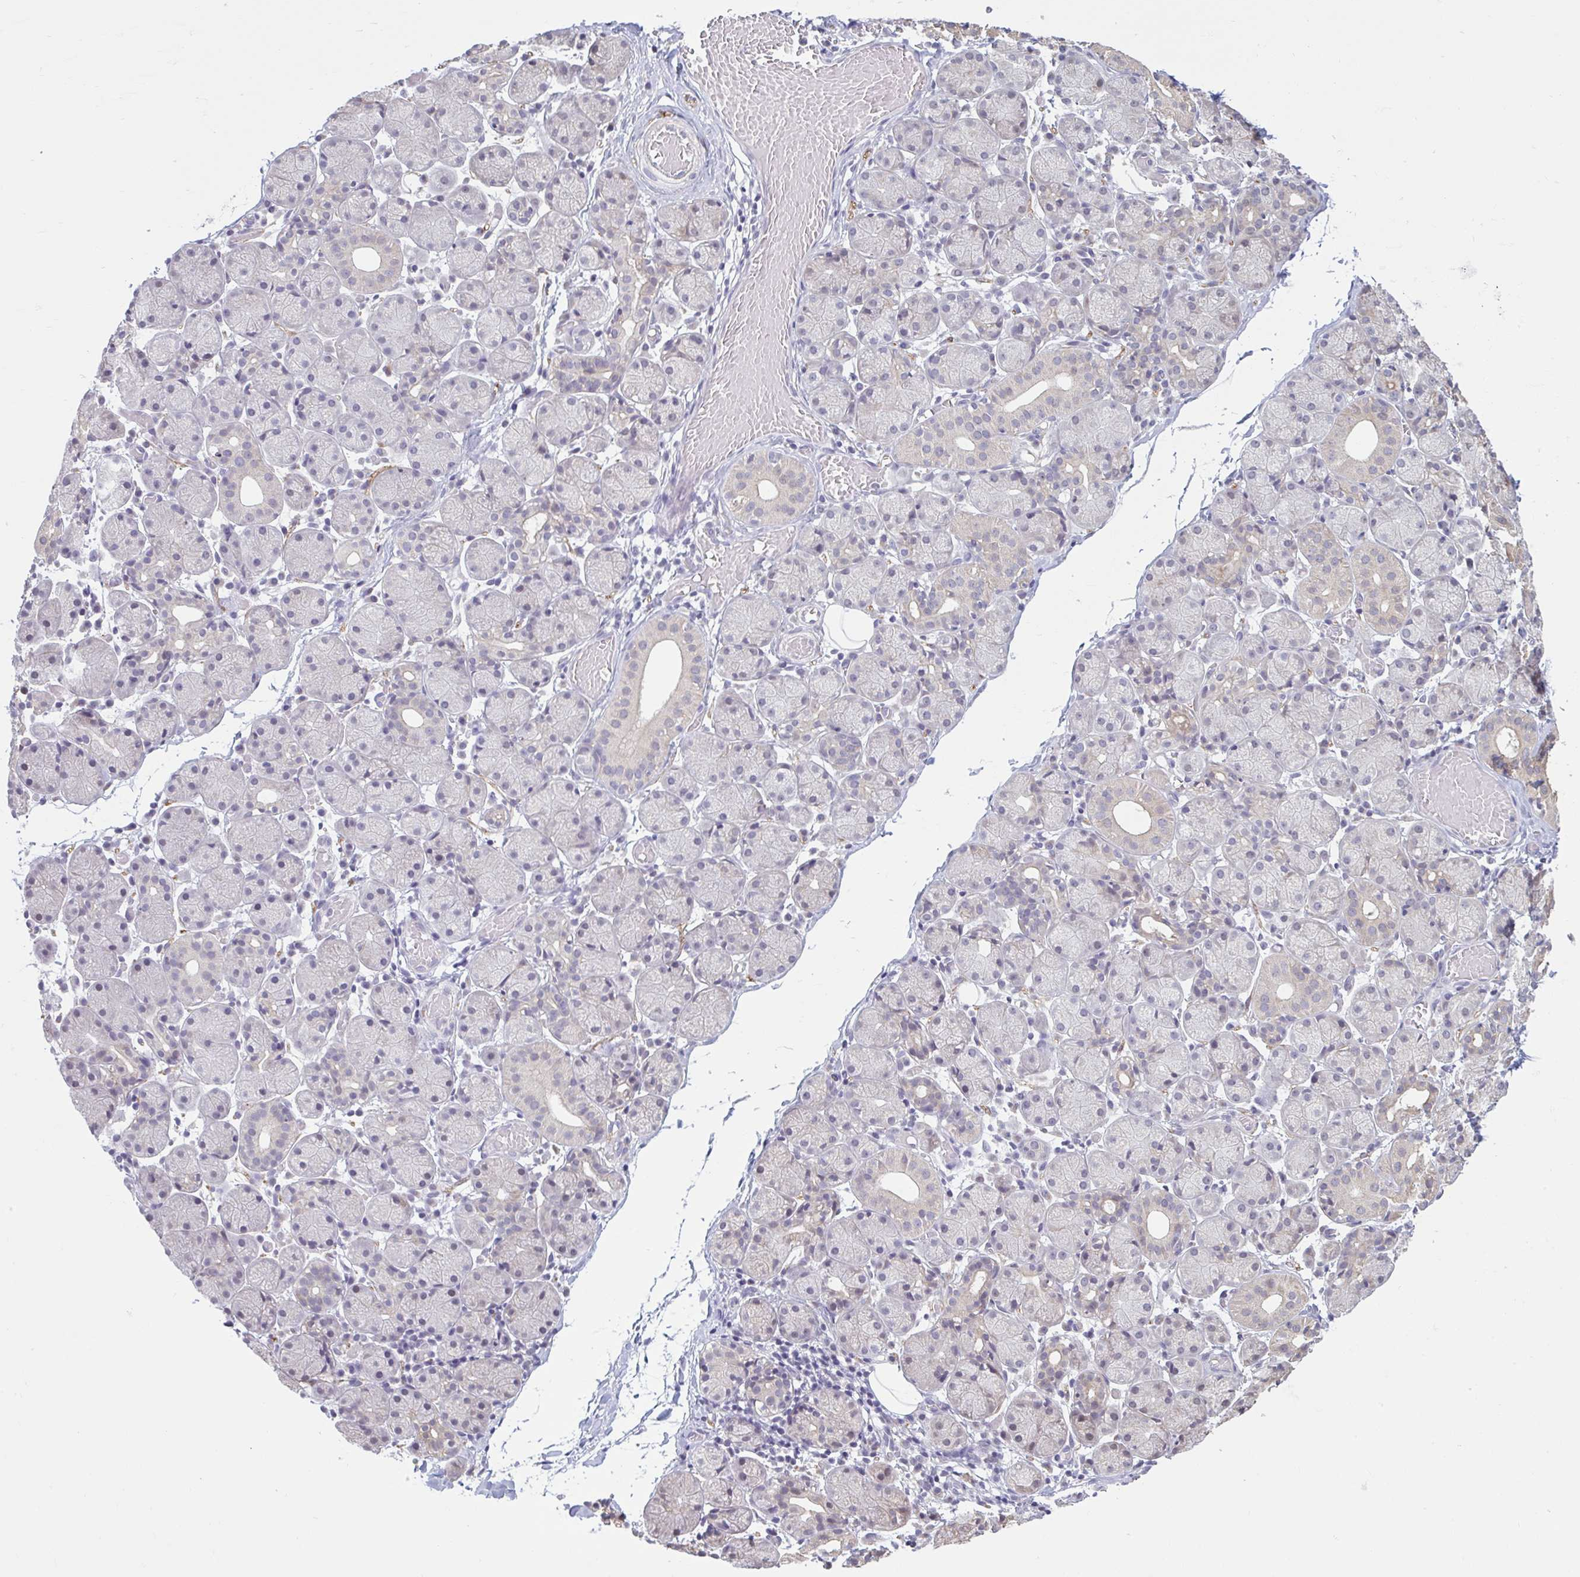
{"staining": {"intensity": "weak", "quantity": "<25%", "location": "cytoplasmic/membranous"}, "tissue": "salivary gland", "cell_type": "Glandular cells", "image_type": "normal", "snomed": [{"axis": "morphology", "description": "Normal tissue, NOS"}, {"axis": "topography", "description": "Salivary gland"}], "caption": "Protein analysis of normal salivary gland shows no significant expression in glandular cells.", "gene": "CDH19", "patient": {"sex": "female", "age": 24}}